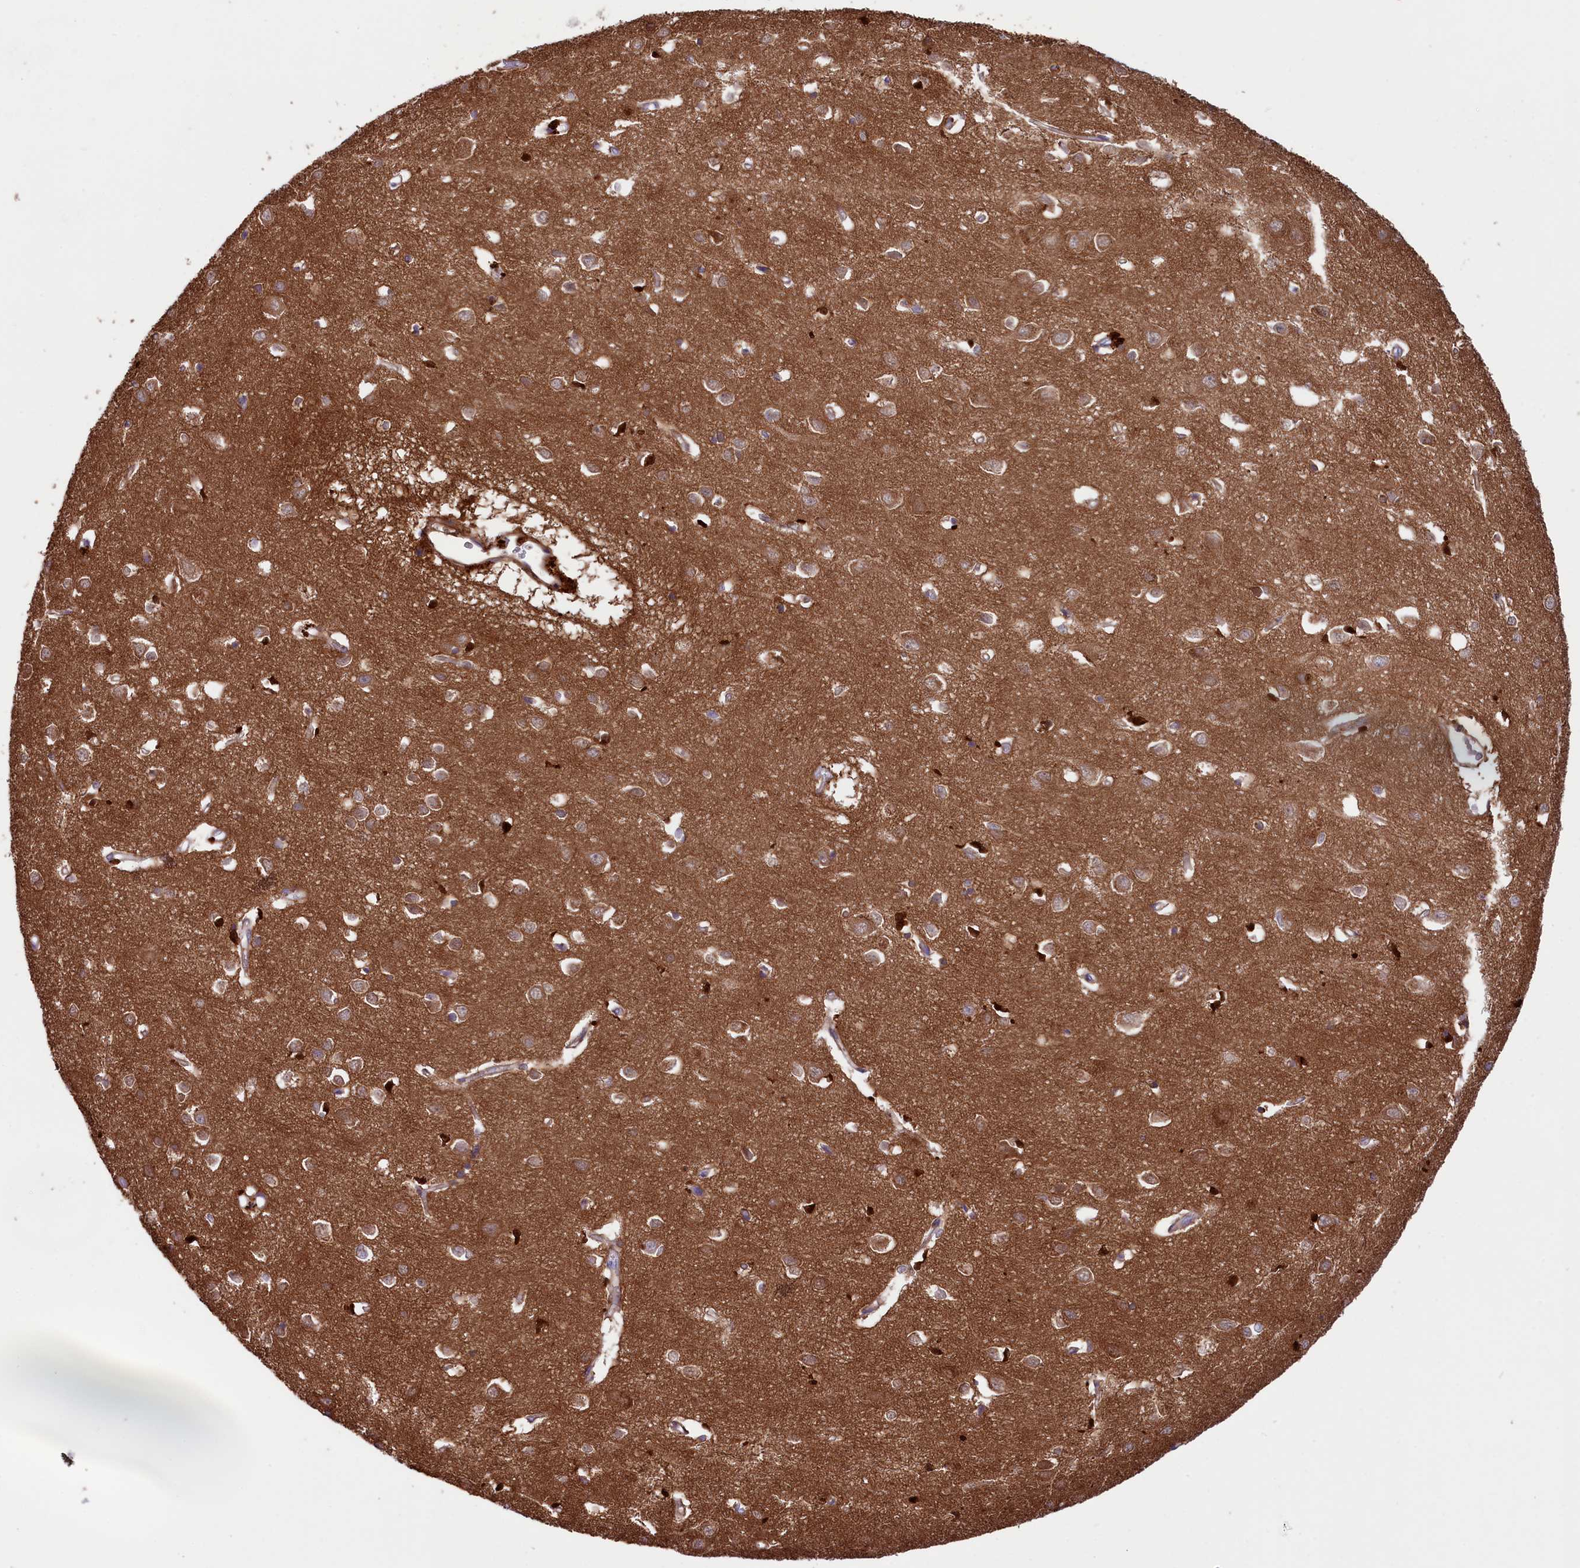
{"staining": {"intensity": "weak", "quantity": ">75%", "location": "cytoplasmic/membranous"}, "tissue": "cerebral cortex", "cell_type": "Endothelial cells", "image_type": "normal", "snomed": [{"axis": "morphology", "description": "Normal tissue, NOS"}, {"axis": "topography", "description": "Cerebral cortex"}], "caption": "Human cerebral cortex stained for a protein (brown) displays weak cytoplasmic/membranous positive positivity in approximately >75% of endothelial cells.", "gene": "GPR108", "patient": {"sex": "female", "age": 64}}